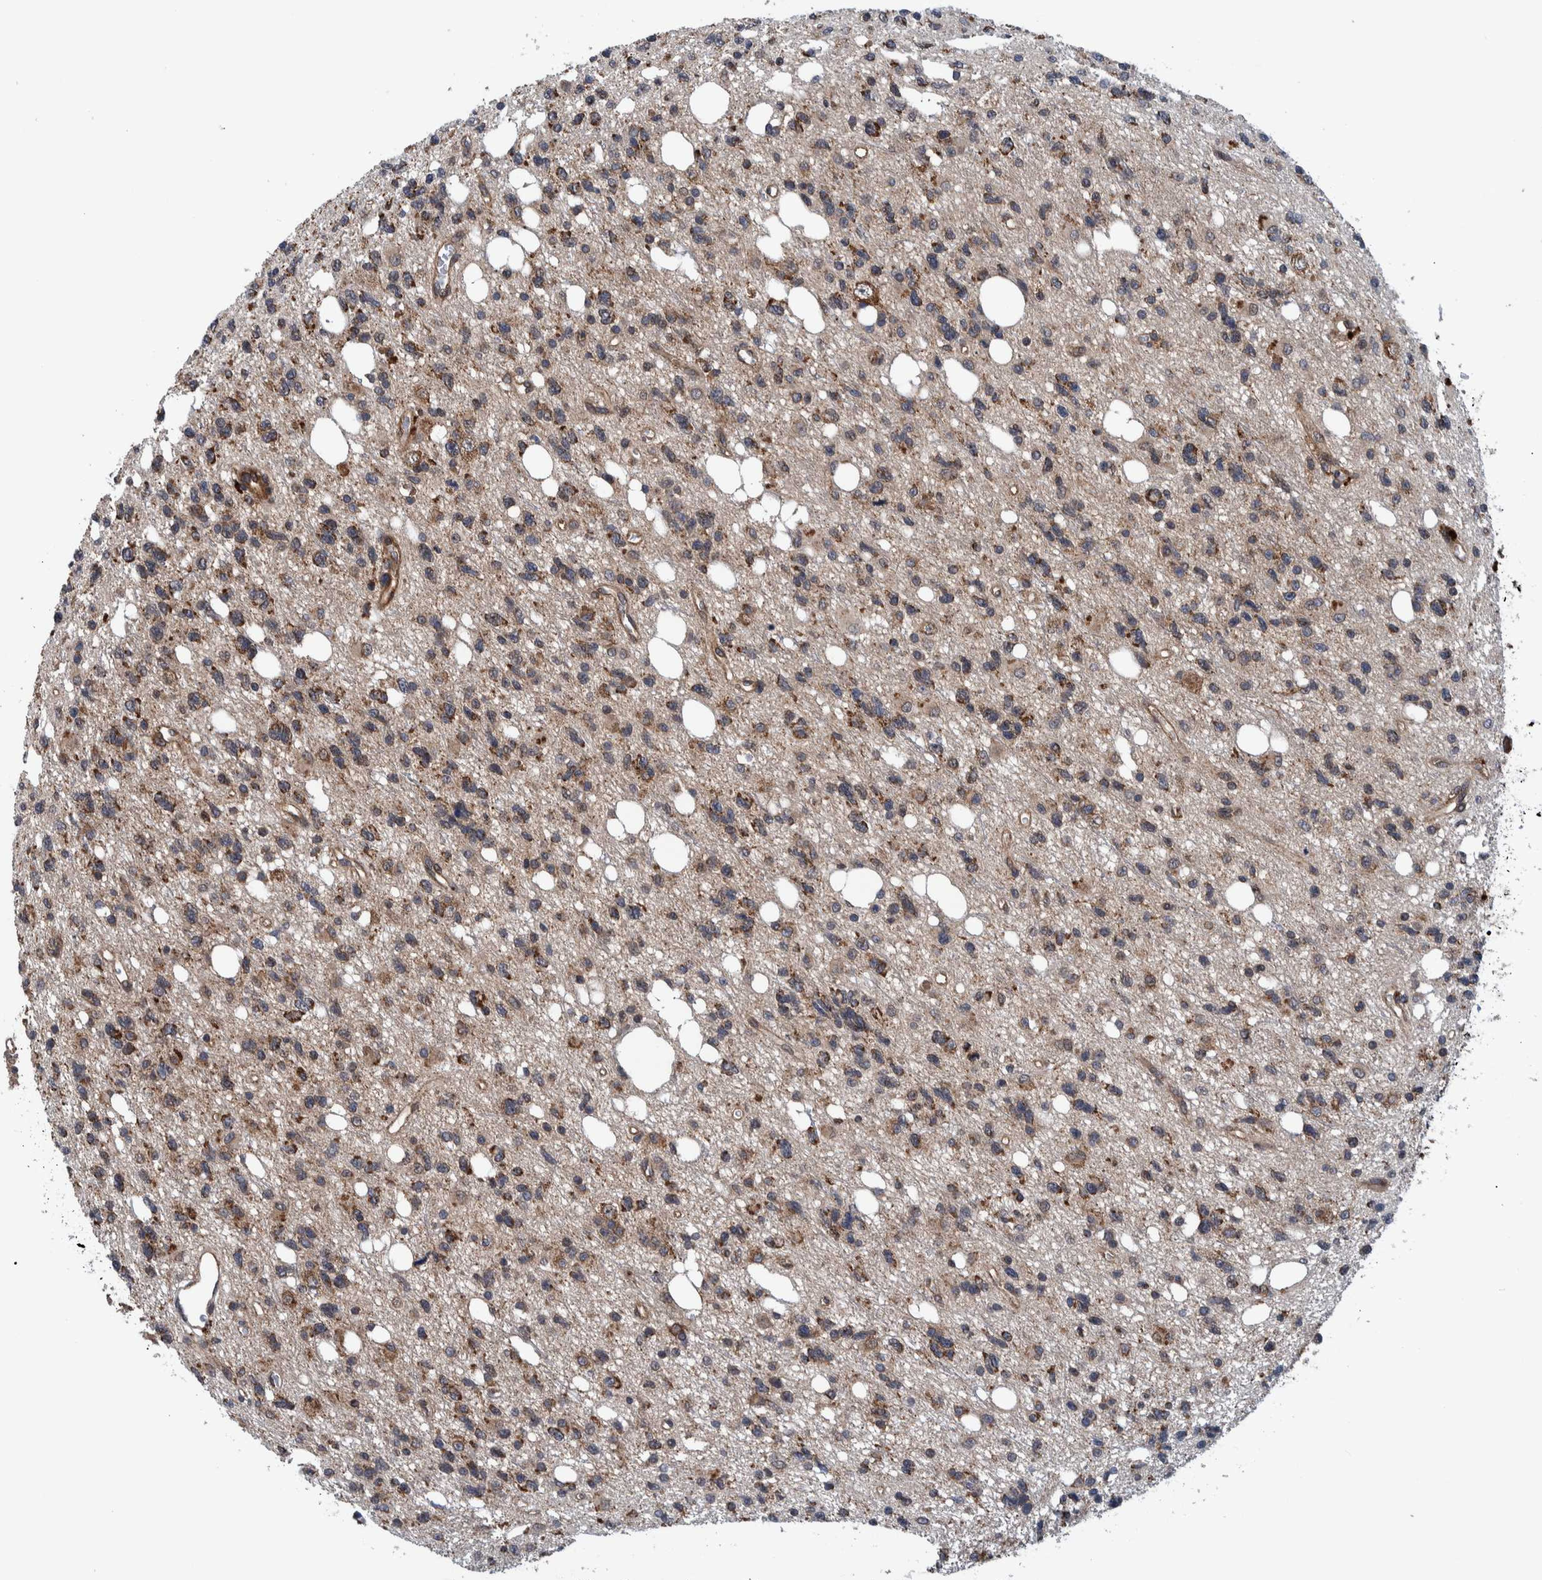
{"staining": {"intensity": "moderate", "quantity": ">75%", "location": "cytoplasmic/membranous"}, "tissue": "glioma", "cell_type": "Tumor cells", "image_type": "cancer", "snomed": [{"axis": "morphology", "description": "Glioma, malignant, High grade"}, {"axis": "topography", "description": "Brain"}], "caption": "Human malignant glioma (high-grade) stained for a protein (brown) reveals moderate cytoplasmic/membranous positive expression in approximately >75% of tumor cells.", "gene": "MRPS7", "patient": {"sex": "female", "age": 62}}